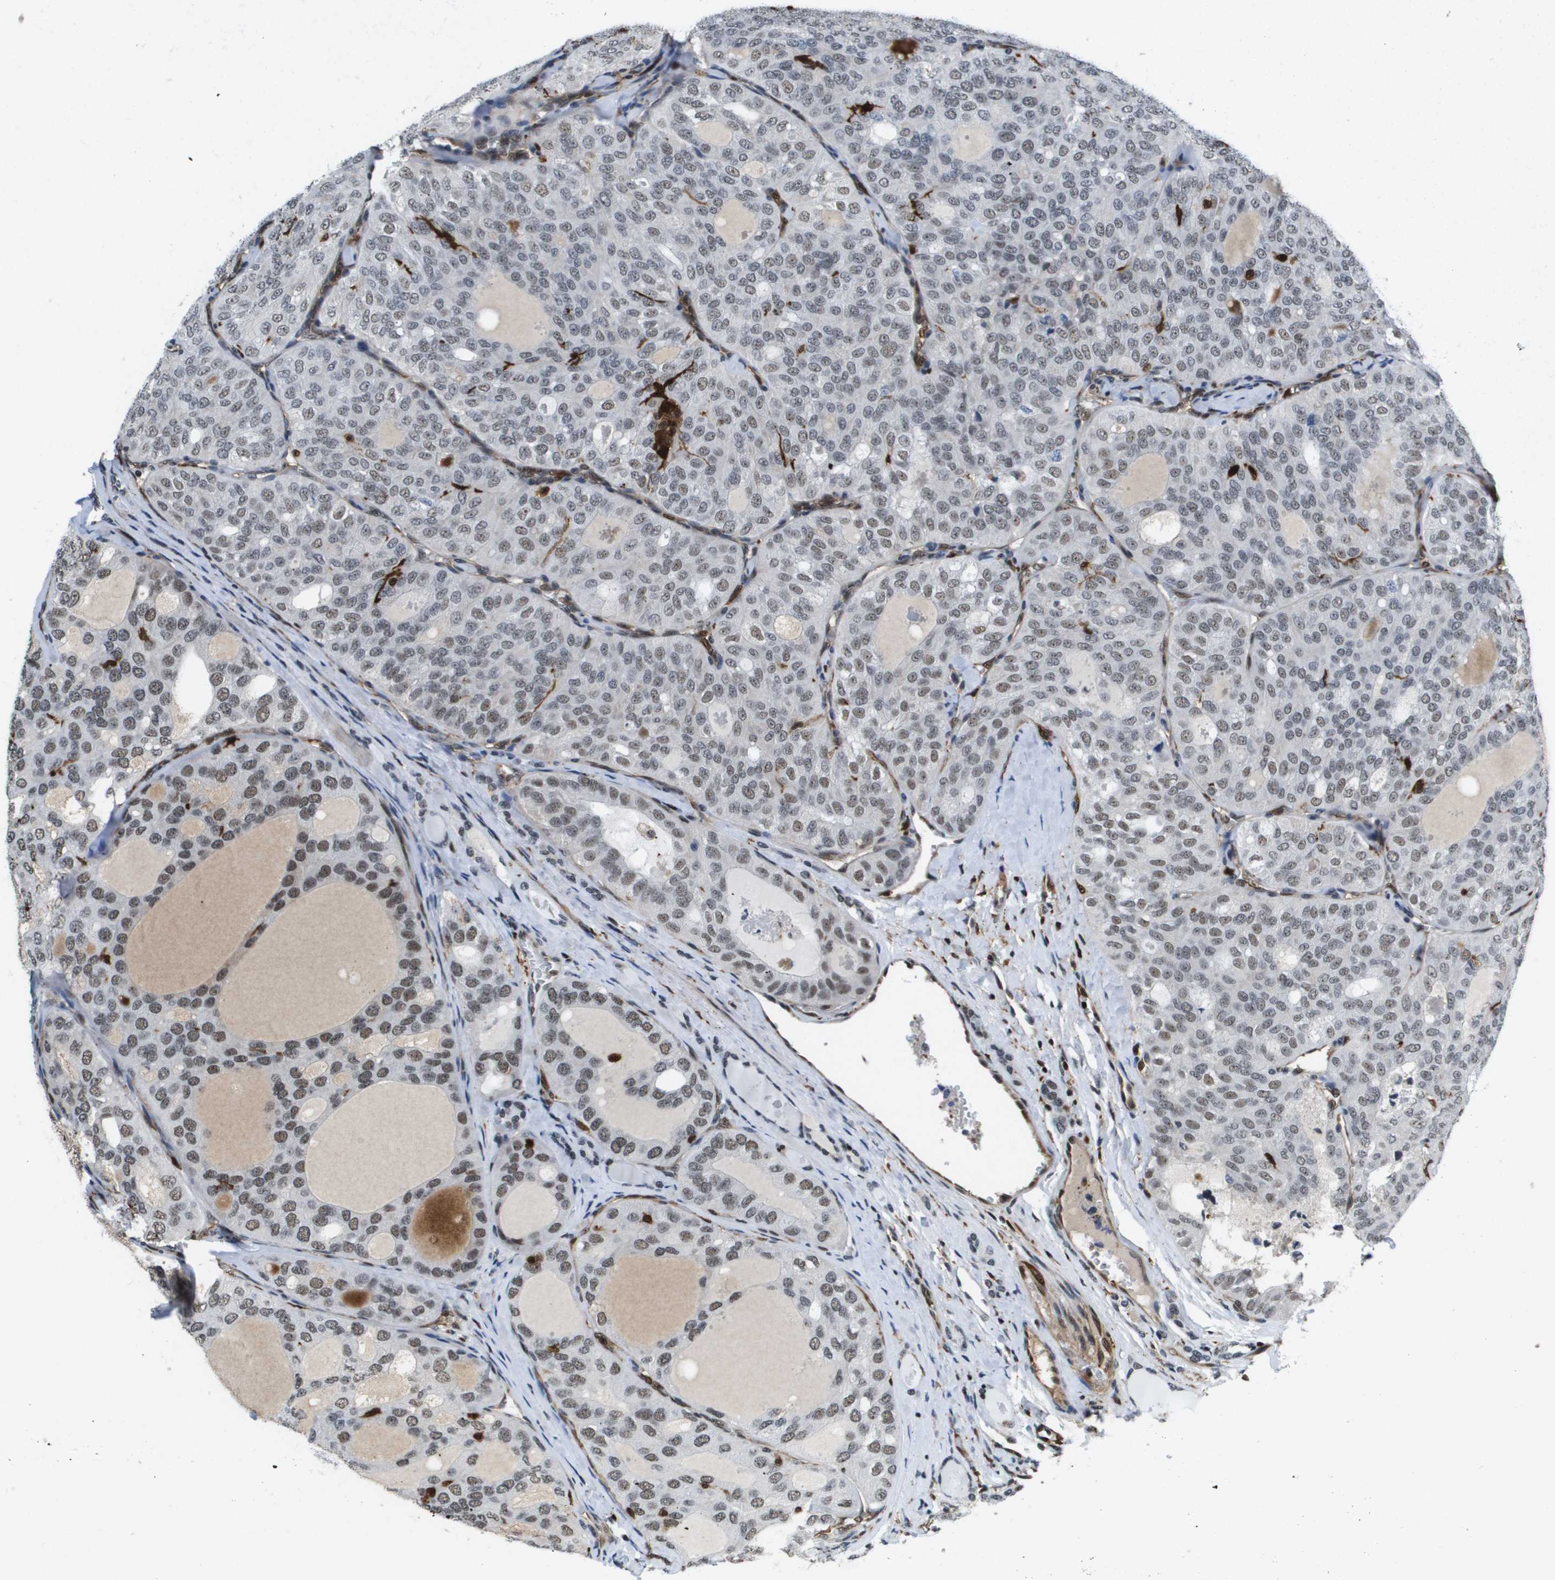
{"staining": {"intensity": "weak", "quantity": ">75%", "location": "nuclear"}, "tissue": "thyroid cancer", "cell_type": "Tumor cells", "image_type": "cancer", "snomed": [{"axis": "morphology", "description": "Follicular adenoma carcinoma, NOS"}, {"axis": "topography", "description": "Thyroid gland"}], "caption": "Approximately >75% of tumor cells in follicular adenoma carcinoma (thyroid) exhibit weak nuclear protein staining as visualized by brown immunohistochemical staining.", "gene": "EP400", "patient": {"sex": "male", "age": 75}}